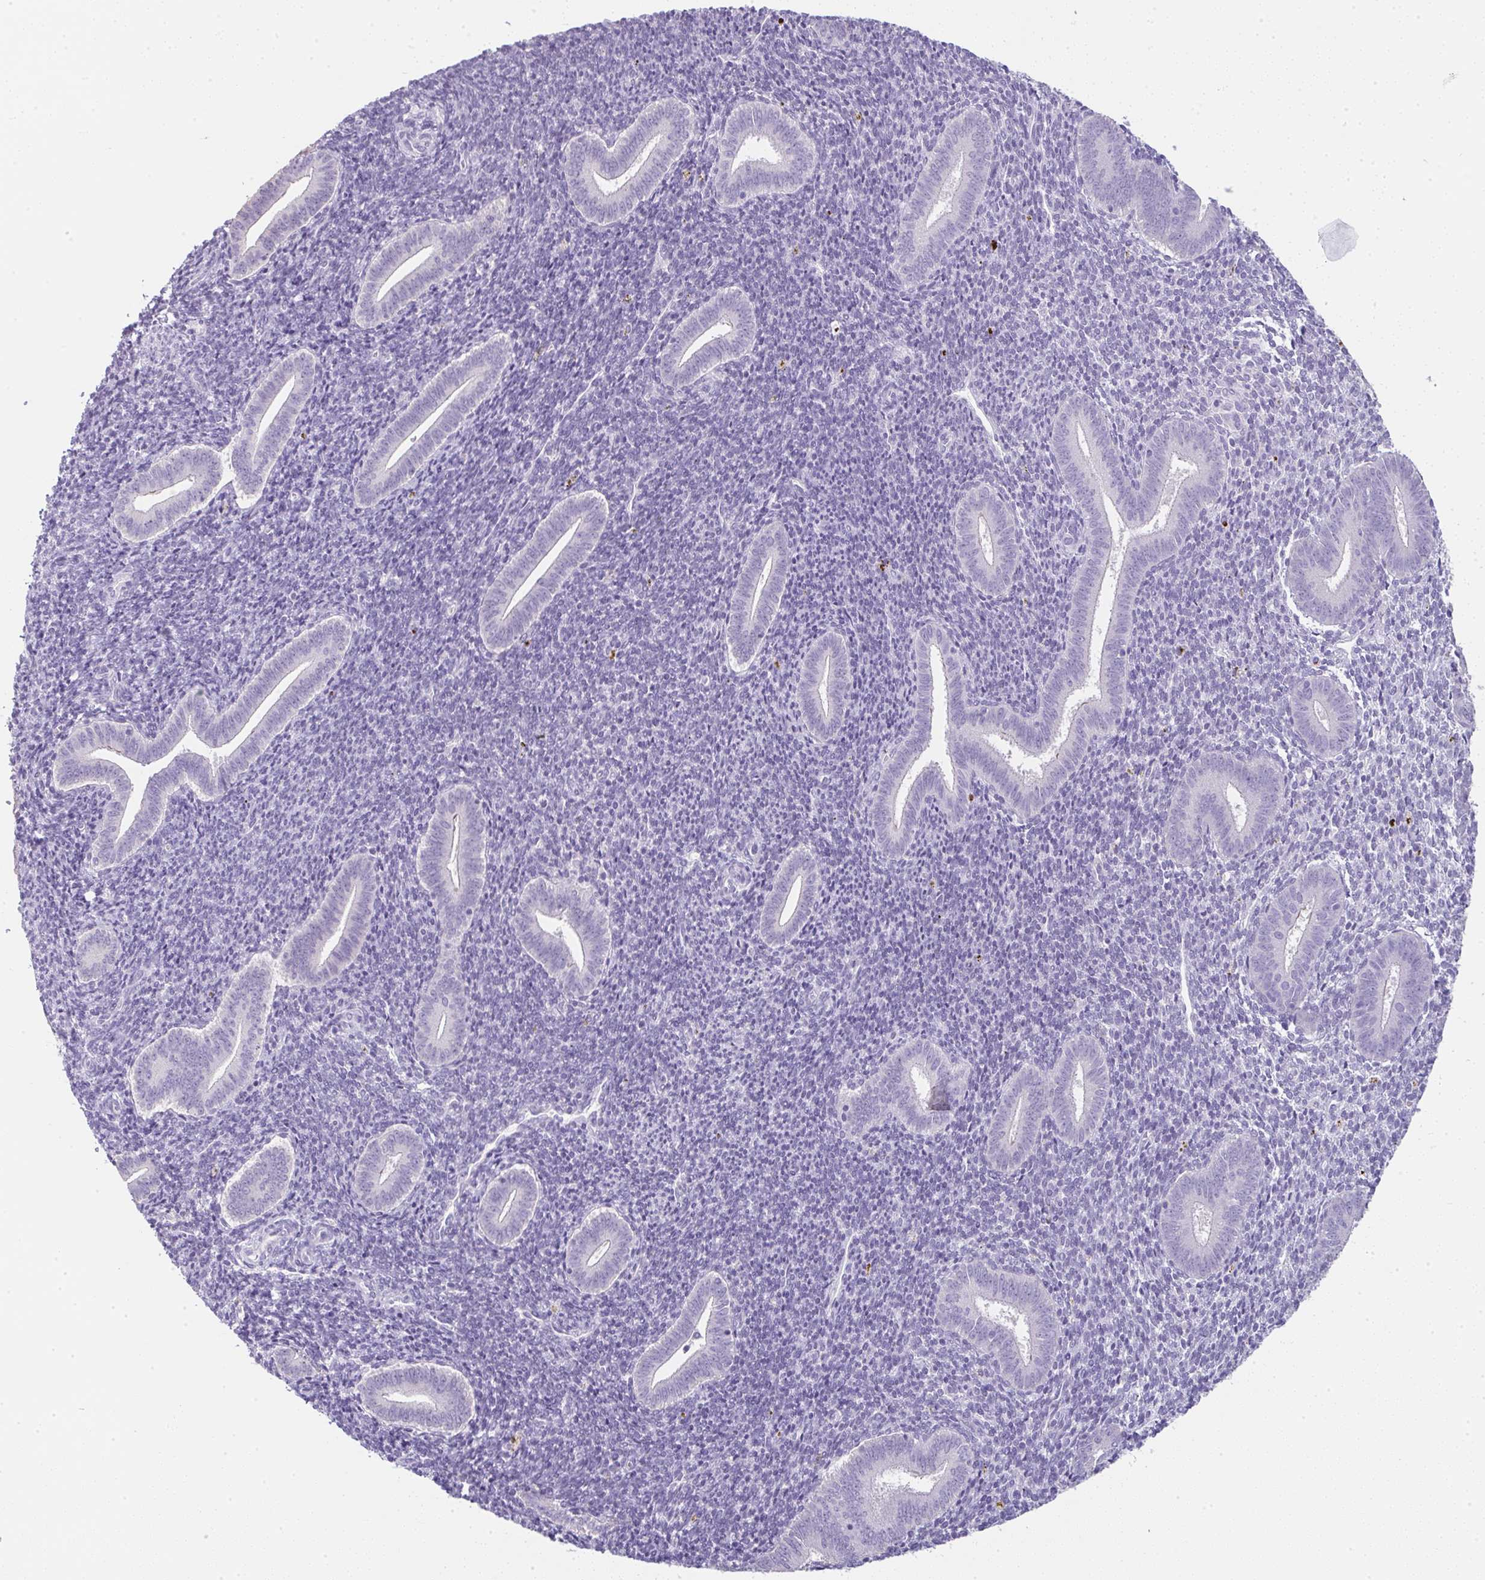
{"staining": {"intensity": "negative", "quantity": "none", "location": "none"}, "tissue": "endometrium", "cell_type": "Cells in endometrial stroma", "image_type": "normal", "snomed": [{"axis": "morphology", "description": "Normal tissue, NOS"}, {"axis": "topography", "description": "Endometrium"}], "caption": "This is a photomicrograph of immunohistochemistry (IHC) staining of benign endometrium, which shows no positivity in cells in endometrial stroma.", "gene": "LPAR4", "patient": {"sex": "female", "age": 25}}